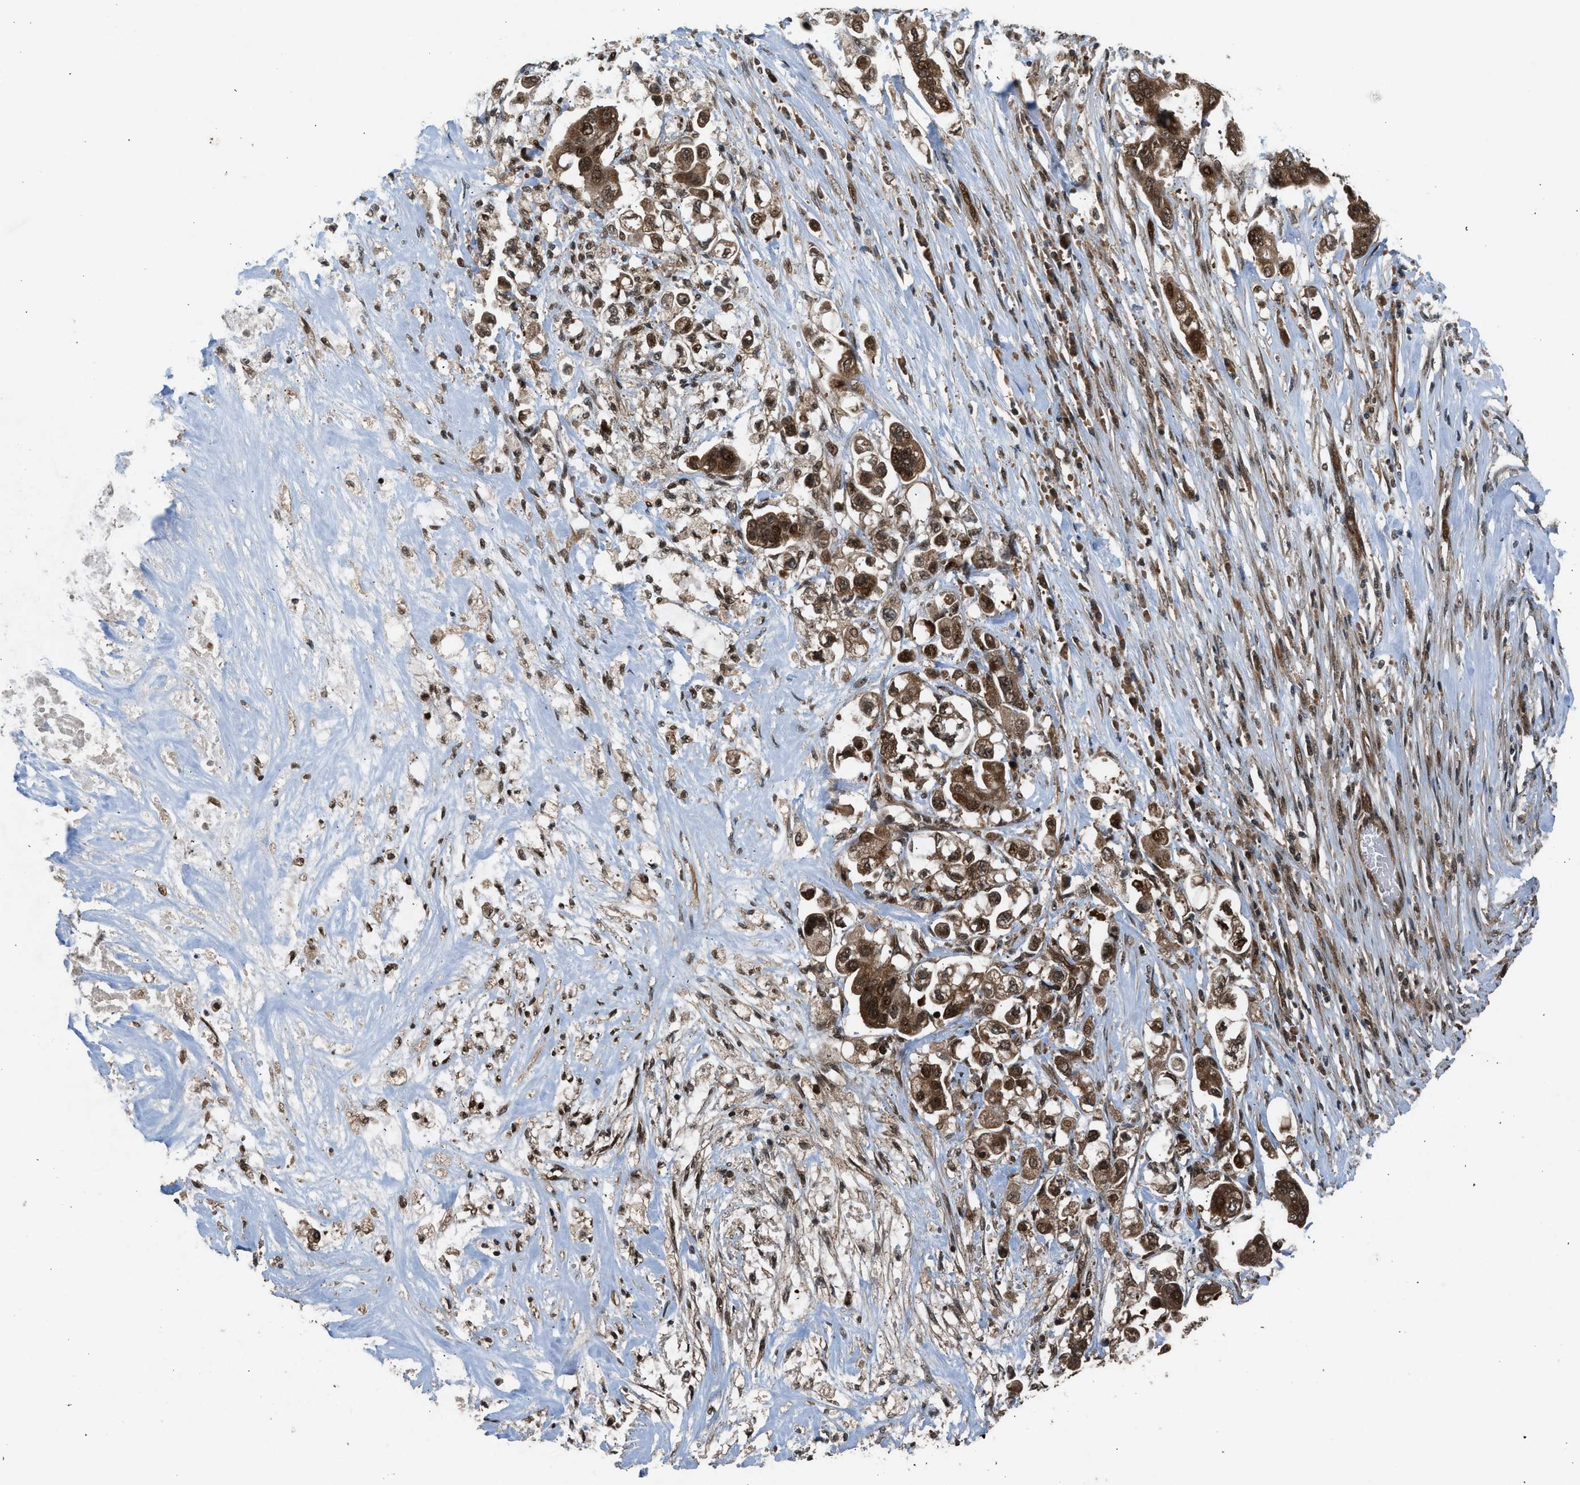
{"staining": {"intensity": "strong", "quantity": ">75%", "location": "cytoplasmic/membranous,nuclear"}, "tissue": "stomach cancer", "cell_type": "Tumor cells", "image_type": "cancer", "snomed": [{"axis": "morphology", "description": "Adenocarcinoma, NOS"}, {"axis": "topography", "description": "Stomach"}], "caption": "Protein staining displays strong cytoplasmic/membranous and nuclear positivity in about >75% of tumor cells in stomach adenocarcinoma.", "gene": "TXNL1", "patient": {"sex": "male", "age": 62}}